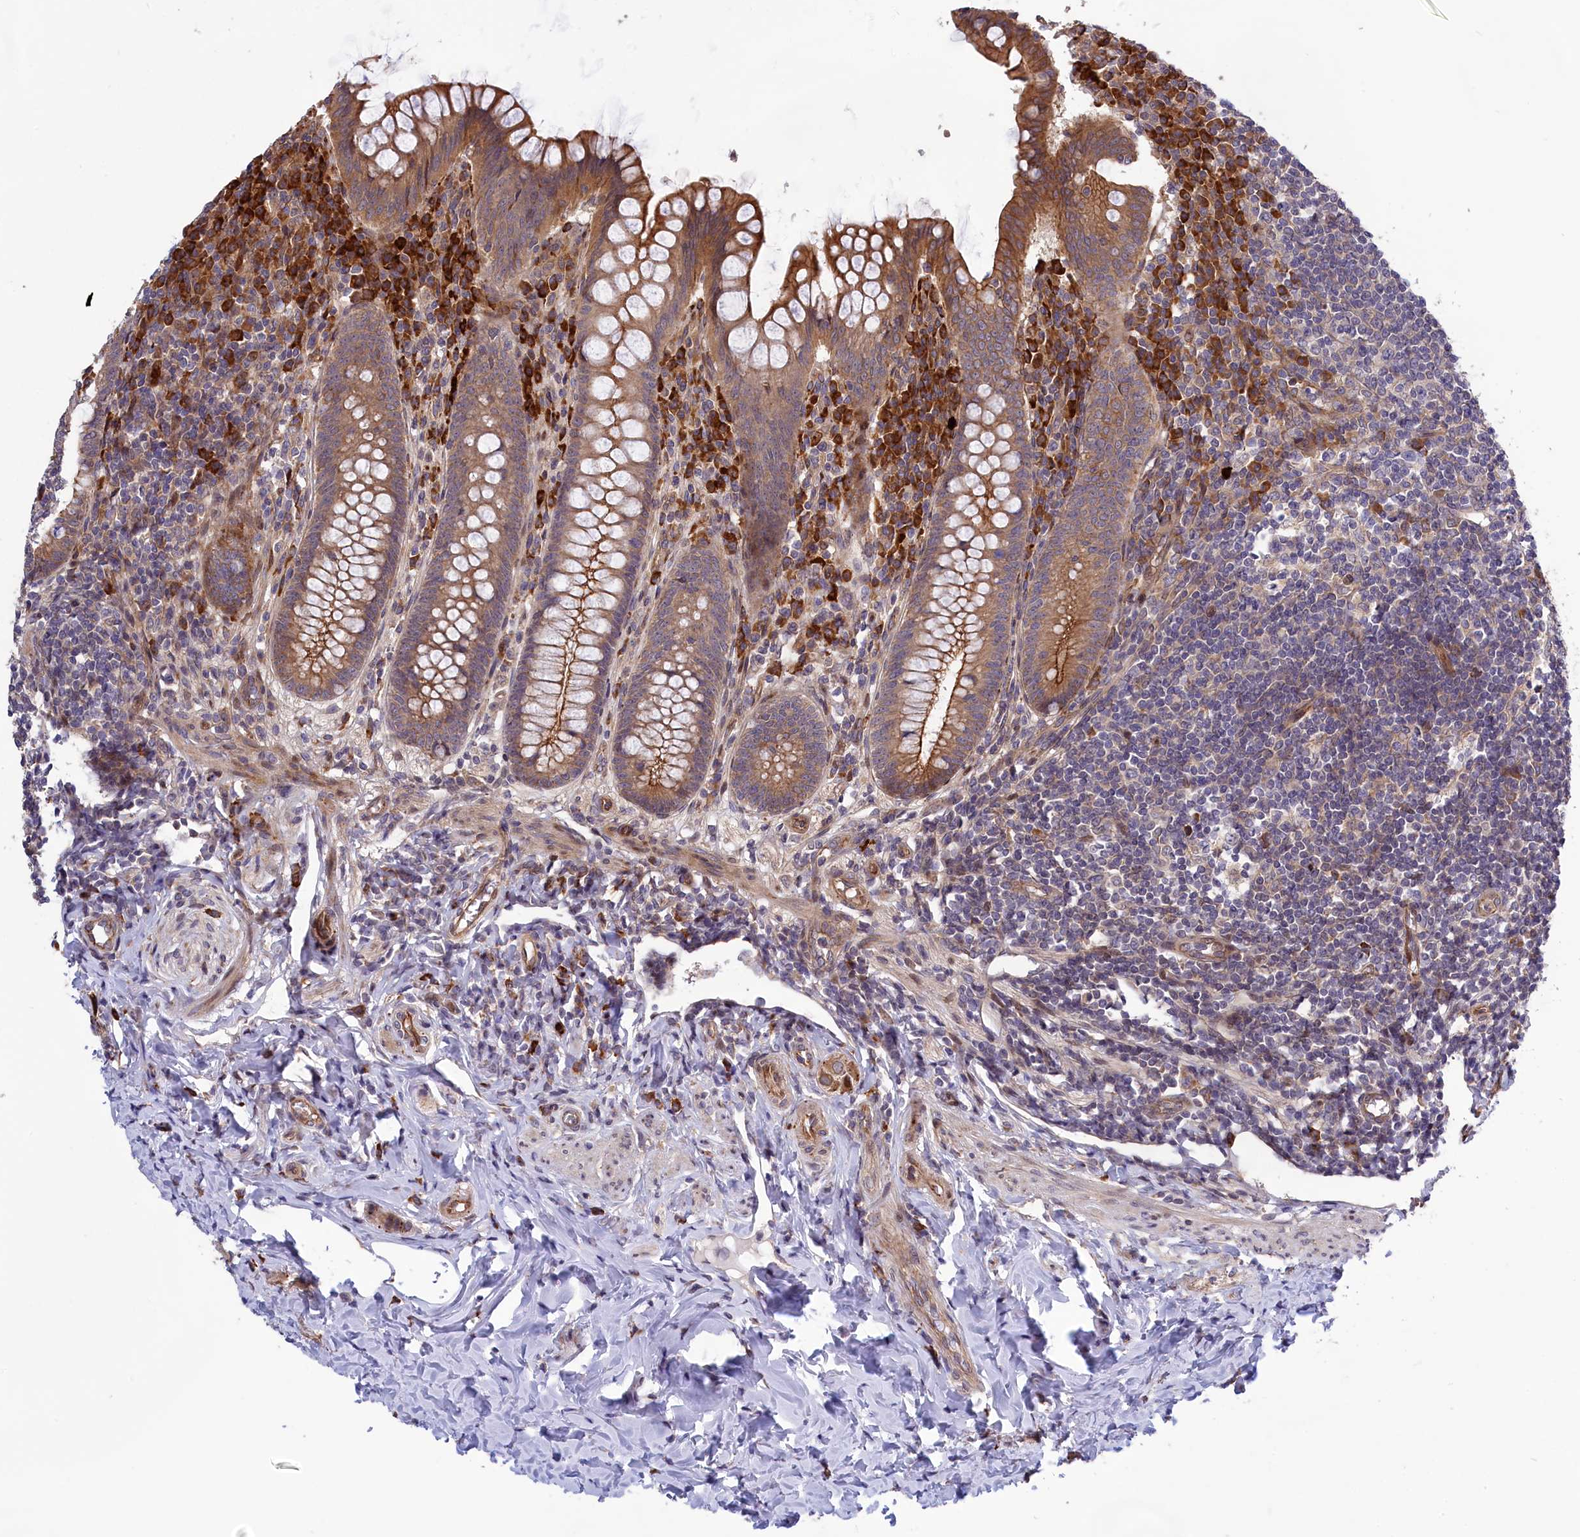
{"staining": {"intensity": "moderate", "quantity": ">75%", "location": "cytoplasmic/membranous"}, "tissue": "appendix", "cell_type": "Glandular cells", "image_type": "normal", "snomed": [{"axis": "morphology", "description": "Normal tissue, NOS"}, {"axis": "topography", "description": "Appendix"}], "caption": "Immunohistochemical staining of unremarkable appendix displays moderate cytoplasmic/membranous protein positivity in about >75% of glandular cells. The protein of interest is shown in brown color, while the nuclei are stained blue.", "gene": "DDX60L", "patient": {"sex": "female", "age": 33}}